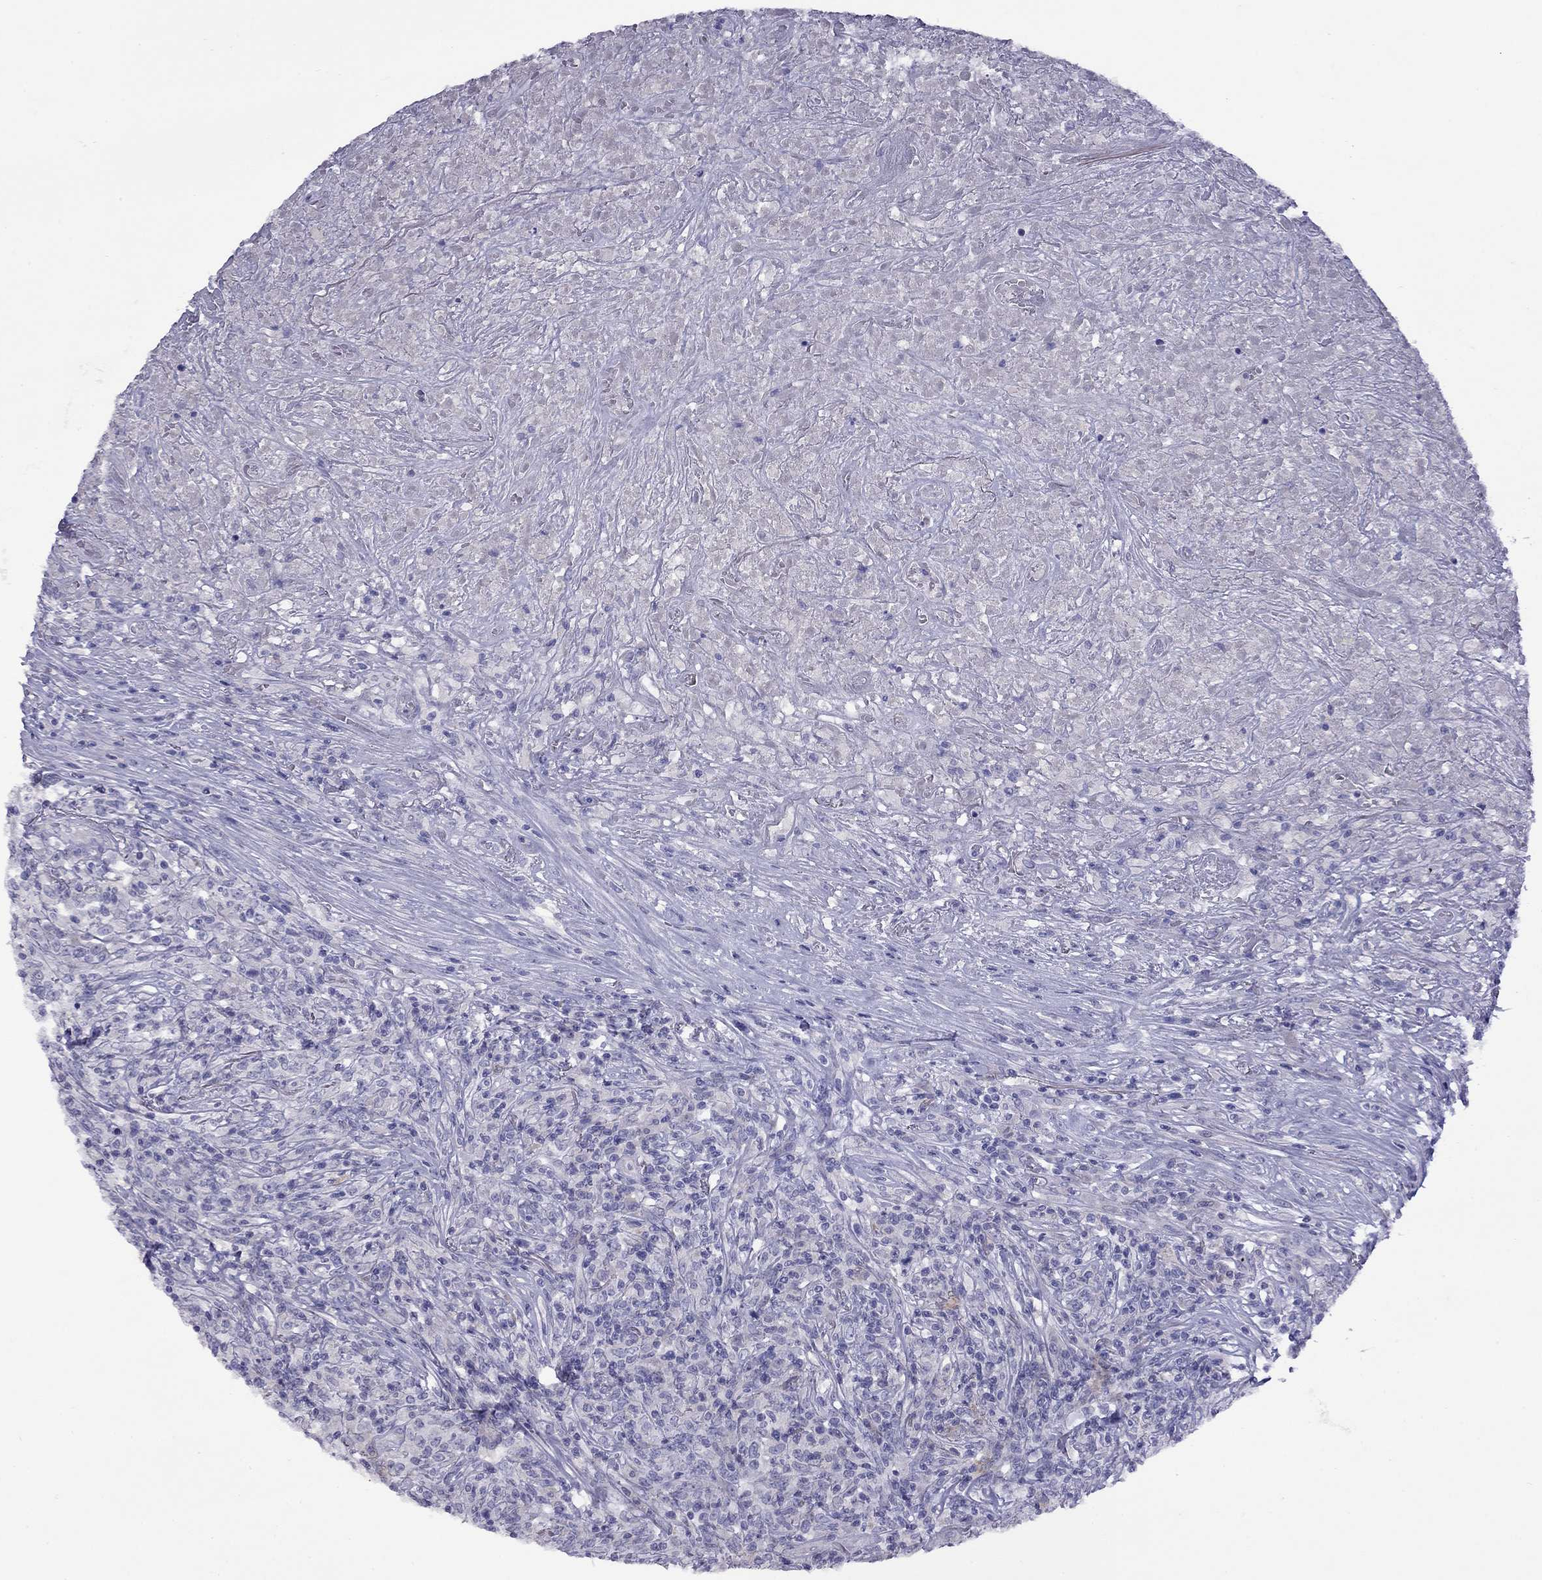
{"staining": {"intensity": "negative", "quantity": "none", "location": "none"}, "tissue": "lymphoma", "cell_type": "Tumor cells", "image_type": "cancer", "snomed": [{"axis": "morphology", "description": "Malignant lymphoma, non-Hodgkin's type, High grade"}, {"axis": "topography", "description": "Lung"}], "caption": "The immunohistochemistry micrograph has no significant expression in tumor cells of lymphoma tissue. The staining was performed using DAB to visualize the protein expression in brown, while the nuclei were stained in blue with hematoxylin (Magnification: 20x).", "gene": "CPNE4", "patient": {"sex": "male", "age": 79}}